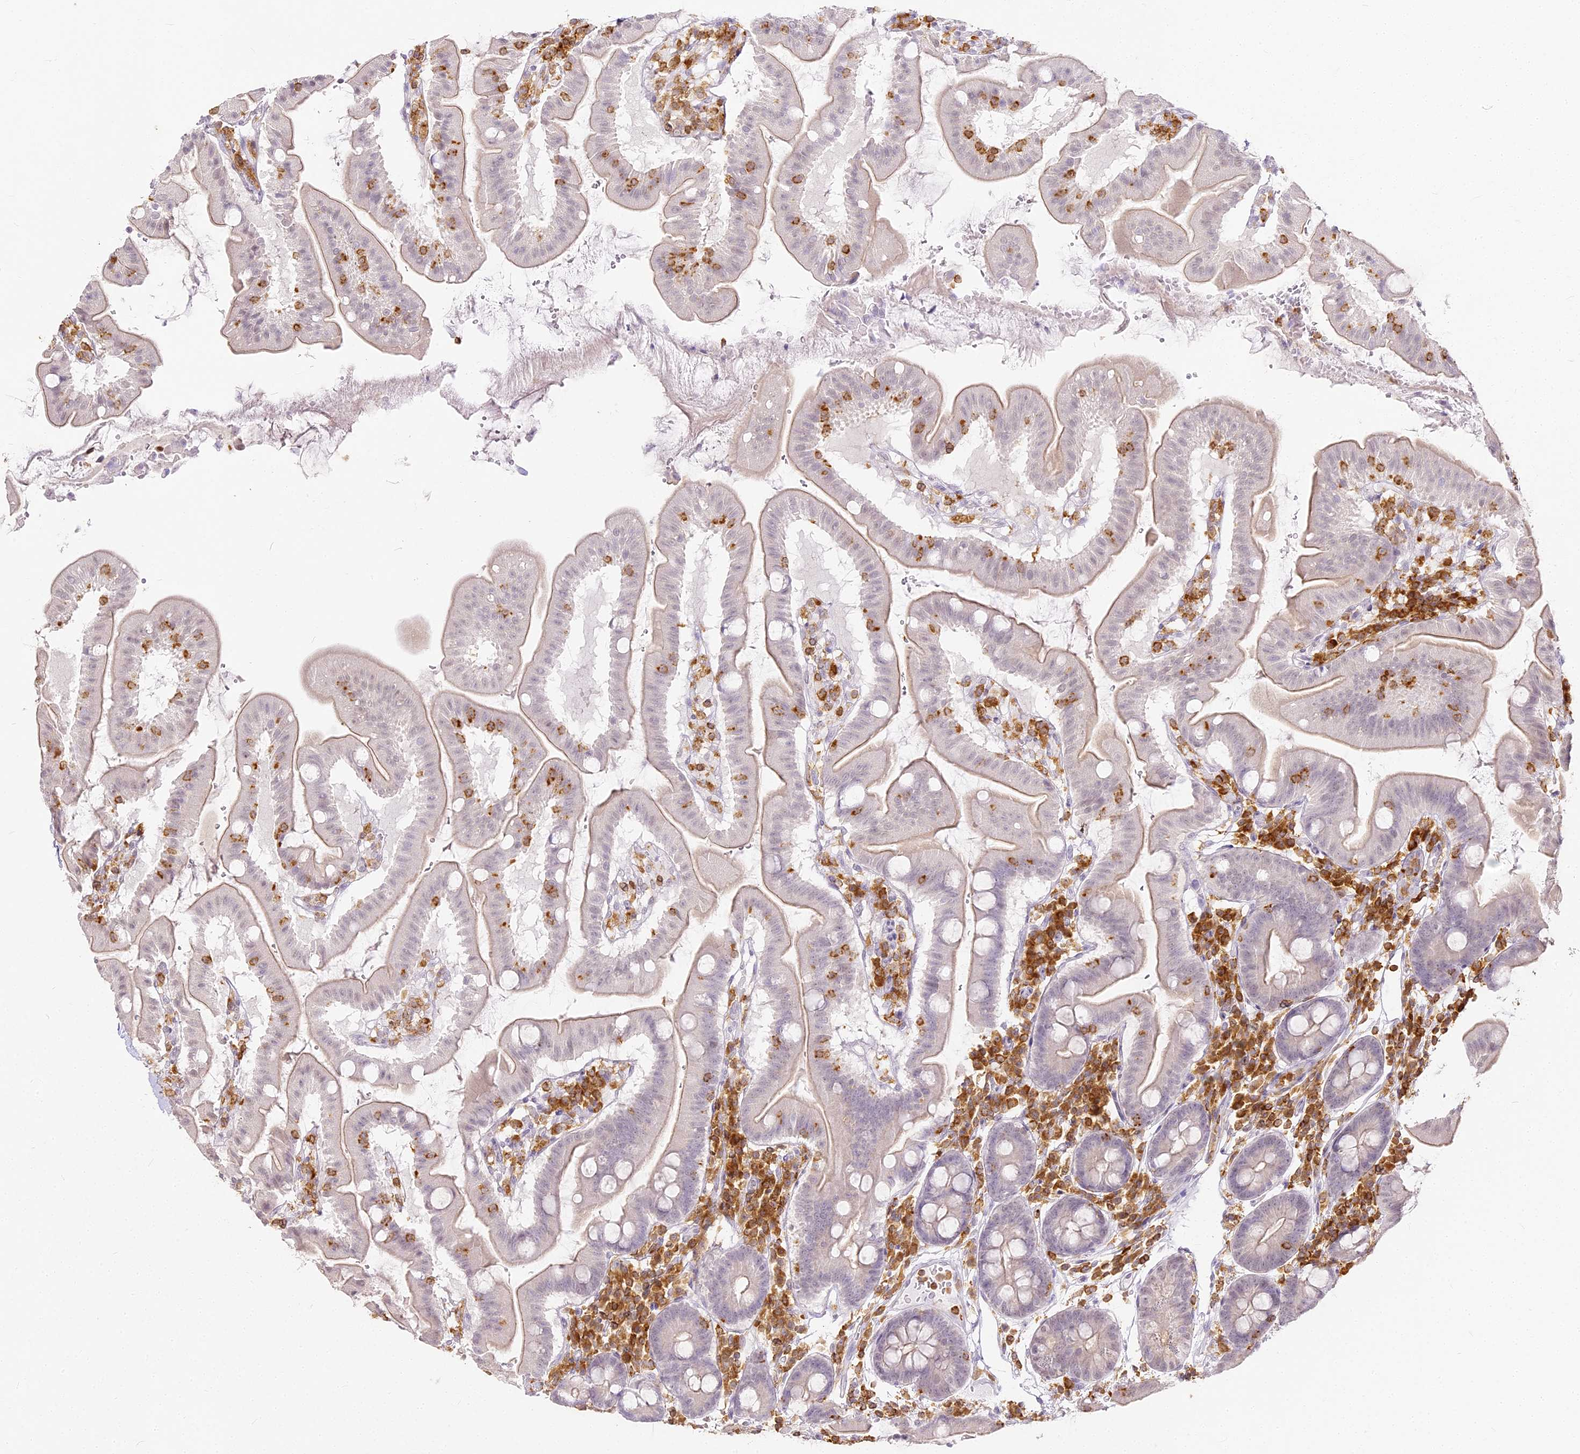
{"staining": {"intensity": "negative", "quantity": "none", "location": "none"}, "tissue": "duodenum", "cell_type": "Glandular cells", "image_type": "normal", "snomed": [{"axis": "morphology", "description": "Normal tissue, NOS"}, {"axis": "morphology", "description": "Adenocarcinoma, NOS"}, {"axis": "topography", "description": "Pancreas"}, {"axis": "topography", "description": "Duodenum"}], "caption": "DAB (3,3'-diaminobenzidine) immunohistochemical staining of unremarkable duodenum demonstrates no significant expression in glandular cells.", "gene": "DOCK2", "patient": {"sex": "male", "age": 50}}